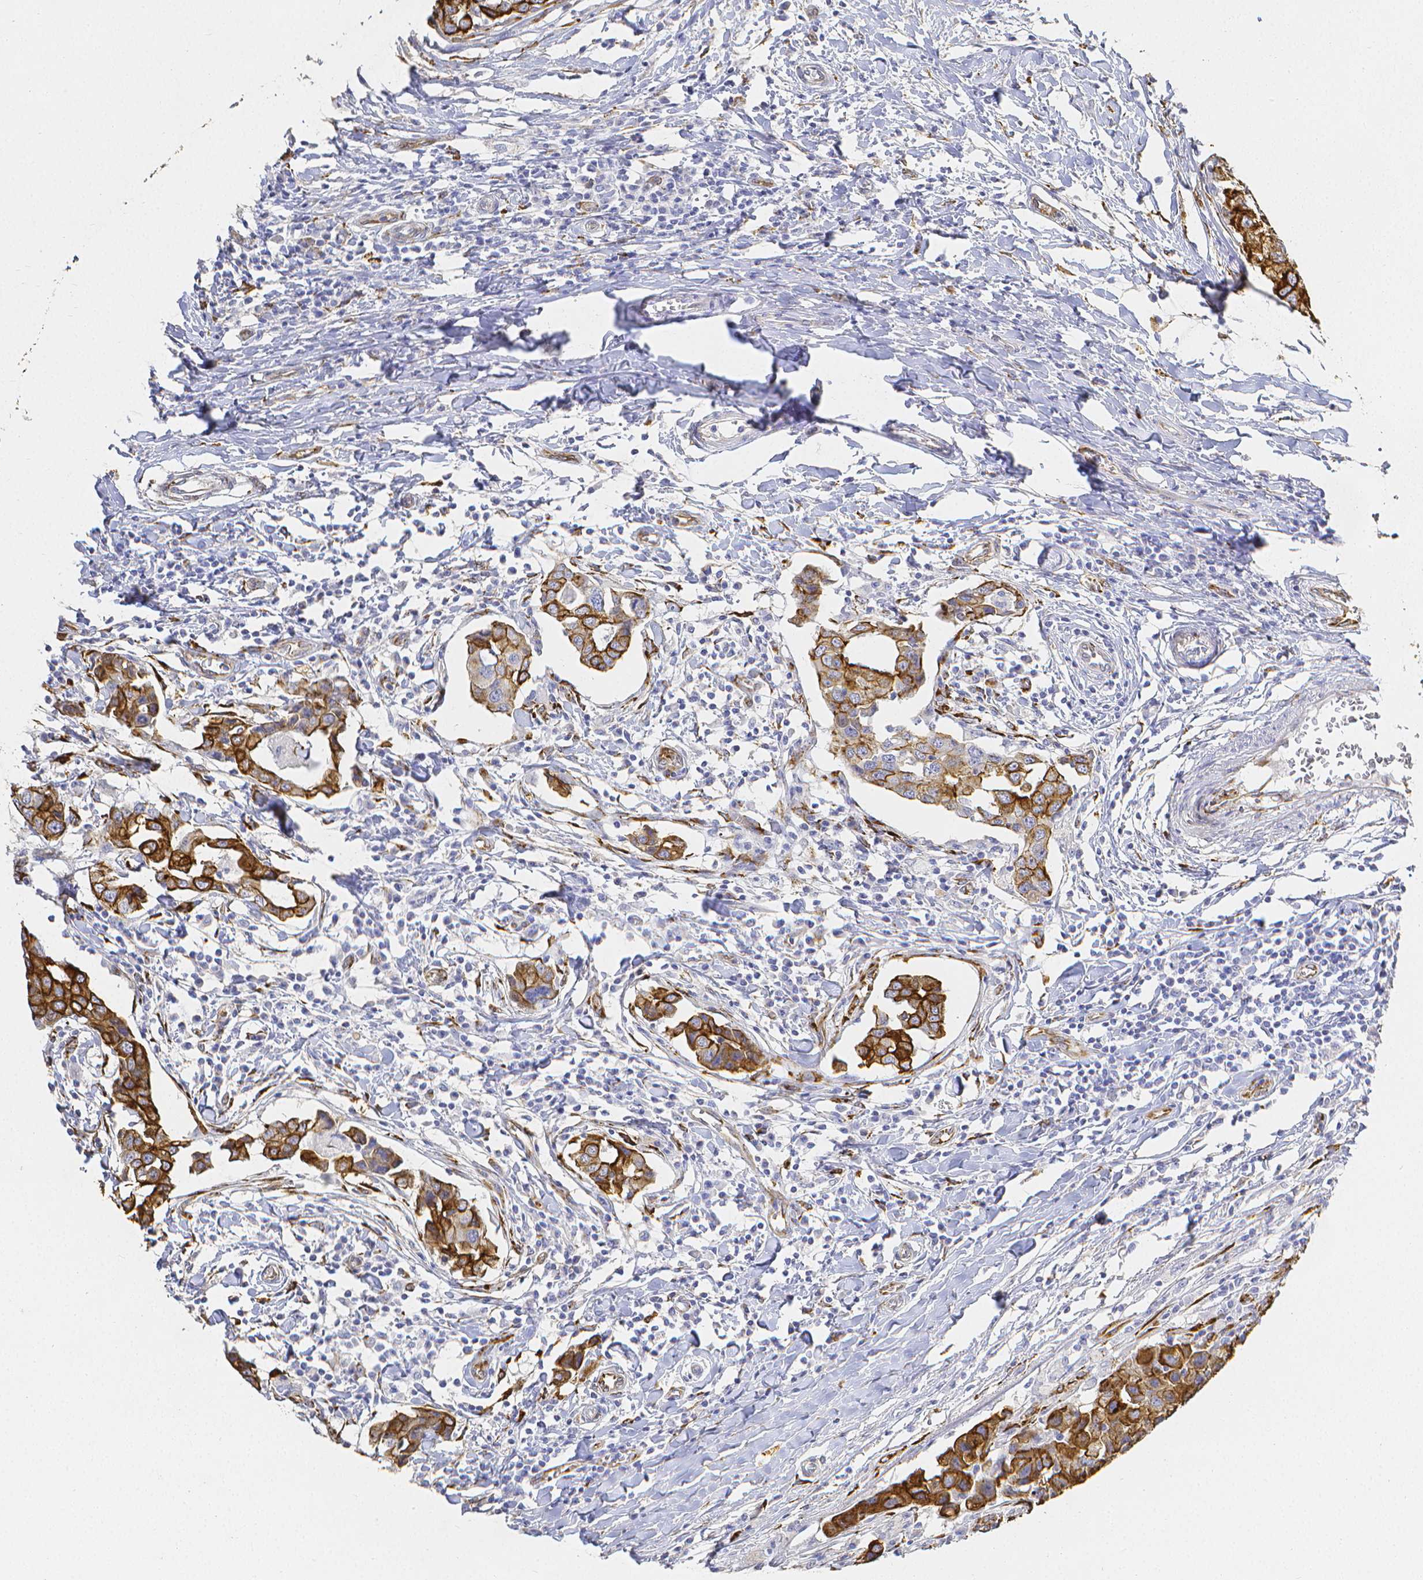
{"staining": {"intensity": "strong", "quantity": ">75%", "location": "cytoplasmic/membranous"}, "tissue": "breast cancer", "cell_type": "Tumor cells", "image_type": "cancer", "snomed": [{"axis": "morphology", "description": "Duct carcinoma"}, {"axis": "topography", "description": "Breast"}], "caption": "Approximately >75% of tumor cells in breast cancer demonstrate strong cytoplasmic/membranous protein expression as visualized by brown immunohistochemical staining.", "gene": "SMURF1", "patient": {"sex": "female", "age": 27}}